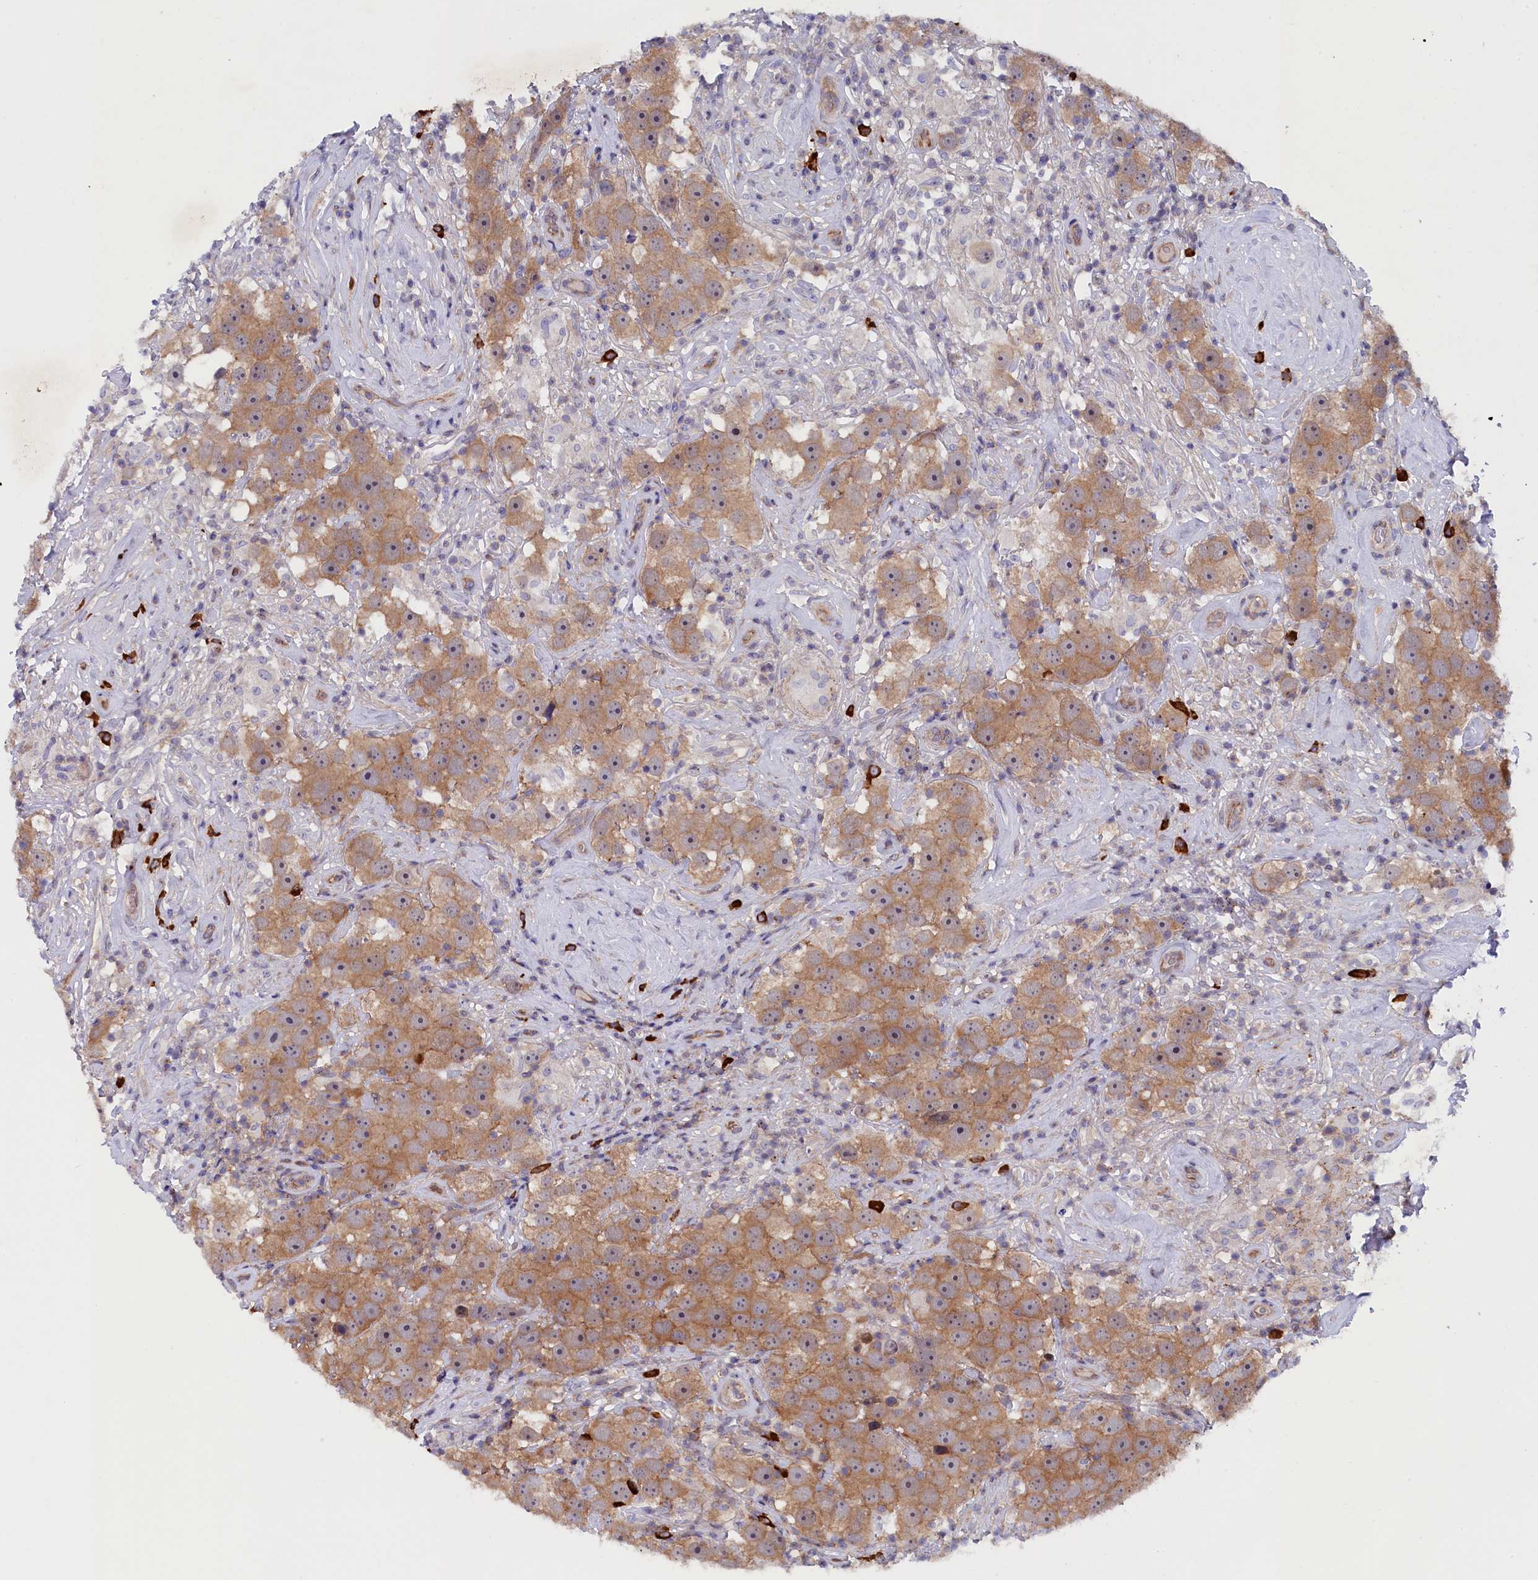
{"staining": {"intensity": "moderate", "quantity": ">75%", "location": "cytoplasmic/membranous"}, "tissue": "testis cancer", "cell_type": "Tumor cells", "image_type": "cancer", "snomed": [{"axis": "morphology", "description": "Seminoma, NOS"}, {"axis": "topography", "description": "Testis"}], "caption": "Brown immunohistochemical staining in seminoma (testis) shows moderate cytoplasmic/membranous positivity in approximately >75% of tumor cells. (Stains: DAB (3,3'-diaminobenzidine) in brown, nuclei in blue, Microscopy: brightfield microscopy at high magnification).", "gene": "JPT2", "patient": {"sex": "male", "age": 49}}